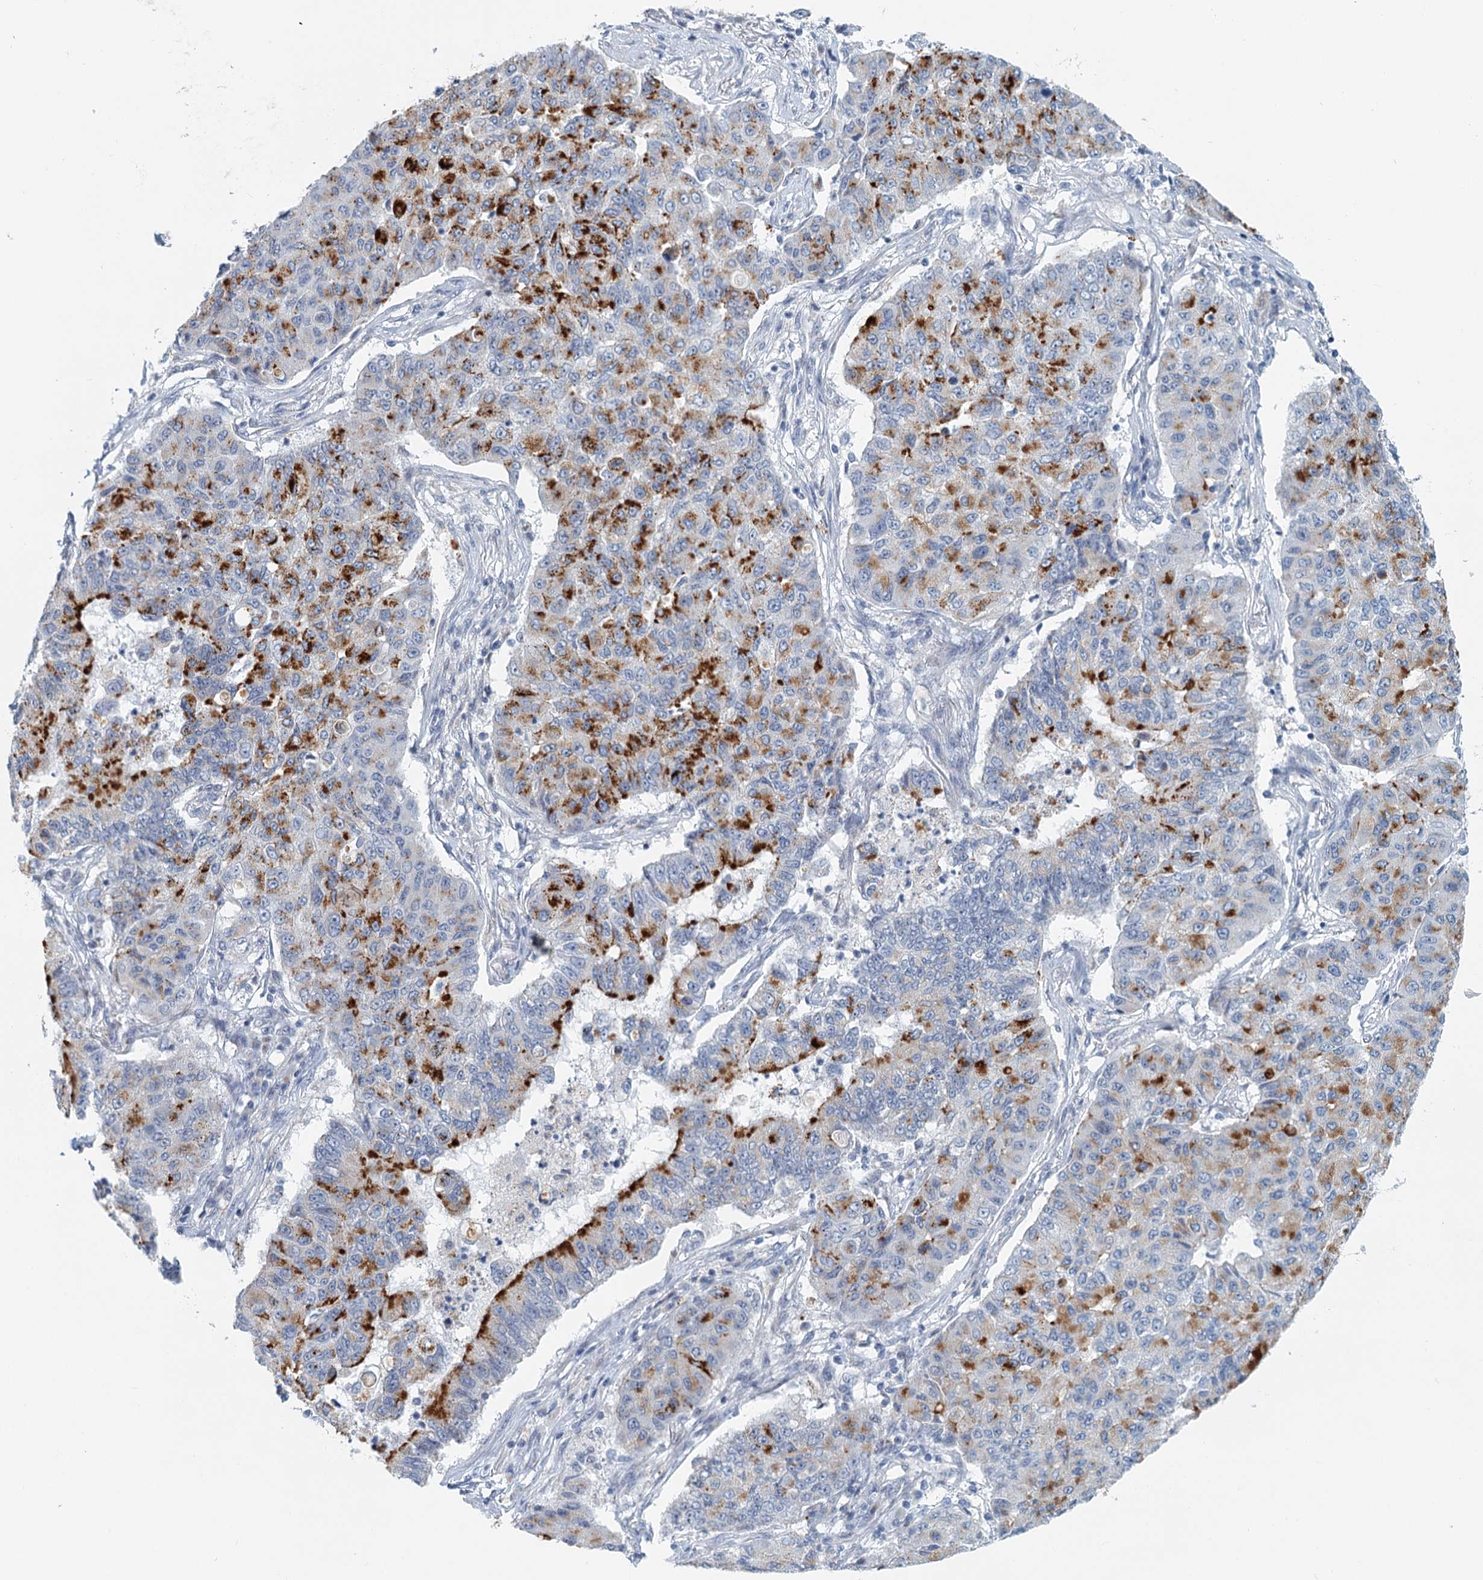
{"staining": {"intensity": "strong", "quantity": "25%-75%", "location": "cytoplasmic/membranous"}, "tissue": "lung cancer", "cell_type": "Tumor cells", "image_type": "cancer", "snomed": [{"axis": "morphology", "description": "Squamous cell carcinoma, NOS"}, {"axis": "topography", "description": "Lung"}], "caption": "Tumor cells exhibit strong cytoplasmic/membranous positivity in approximately 25%-75% of cells in squamous cell carcinoma (lung).", "gene": "ZNF527", "patient": {"sex": "male", "age": 74}}